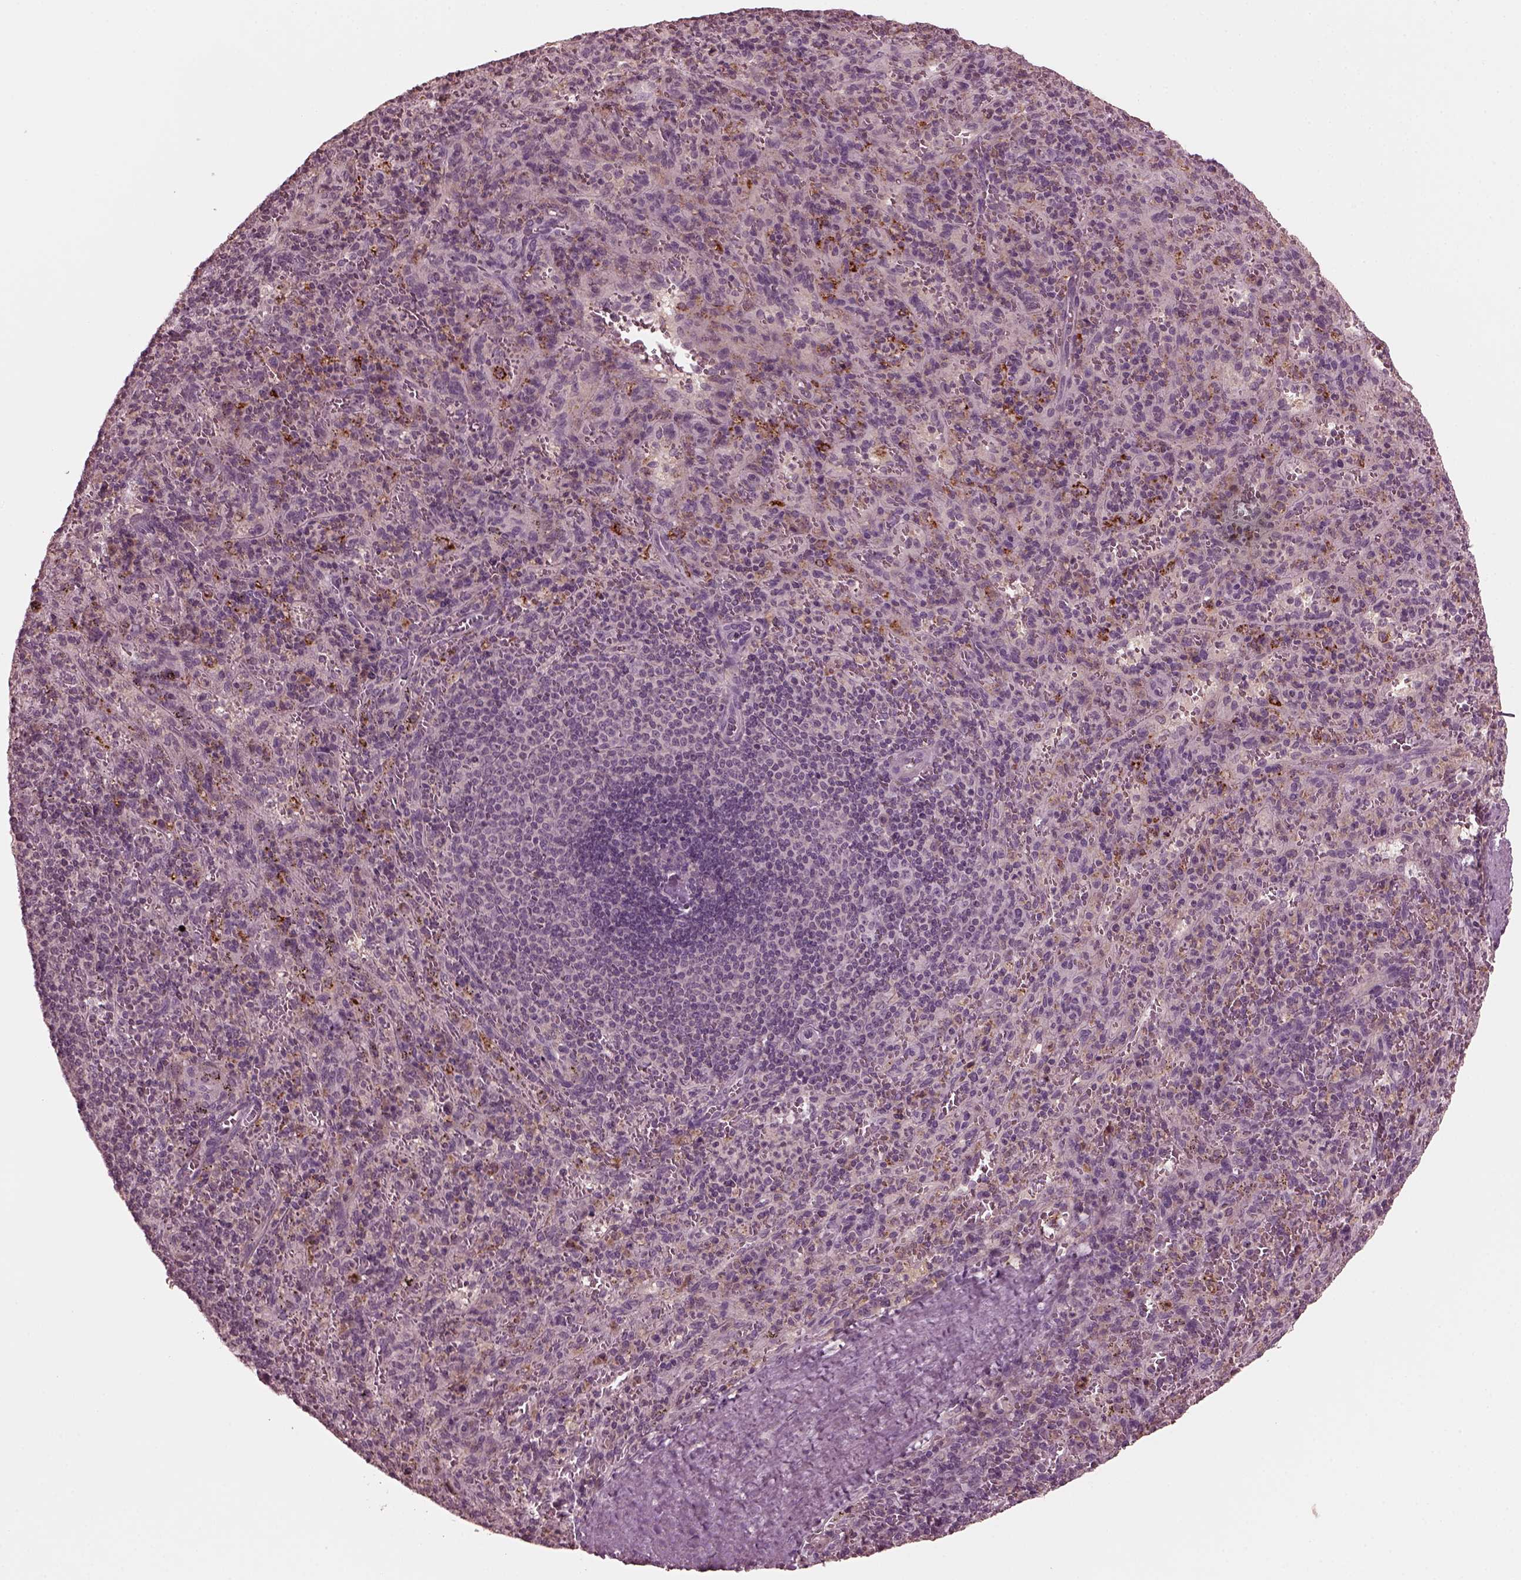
{"staining": {"intensity": "moderate", "quantity": "<25%", "location": "cytoplasmic/membranous"}, "tissue": "spleen", "cell_type": "Cells in red pulp", "image_type": "normal", "snomed": [{"axis": "morphology", "description": "Normal tissue, NOS"}, {"axis": "topography", "description": "Spleen"}], "caption": "Immunohistochemical staining of normal spleen exhibits low levels of moderate cytoplasmic/membranous expression in approximately <25% of cells in red pulp.", "gene": "PORCN", "patient": {"sex": "male", "age": 57}}